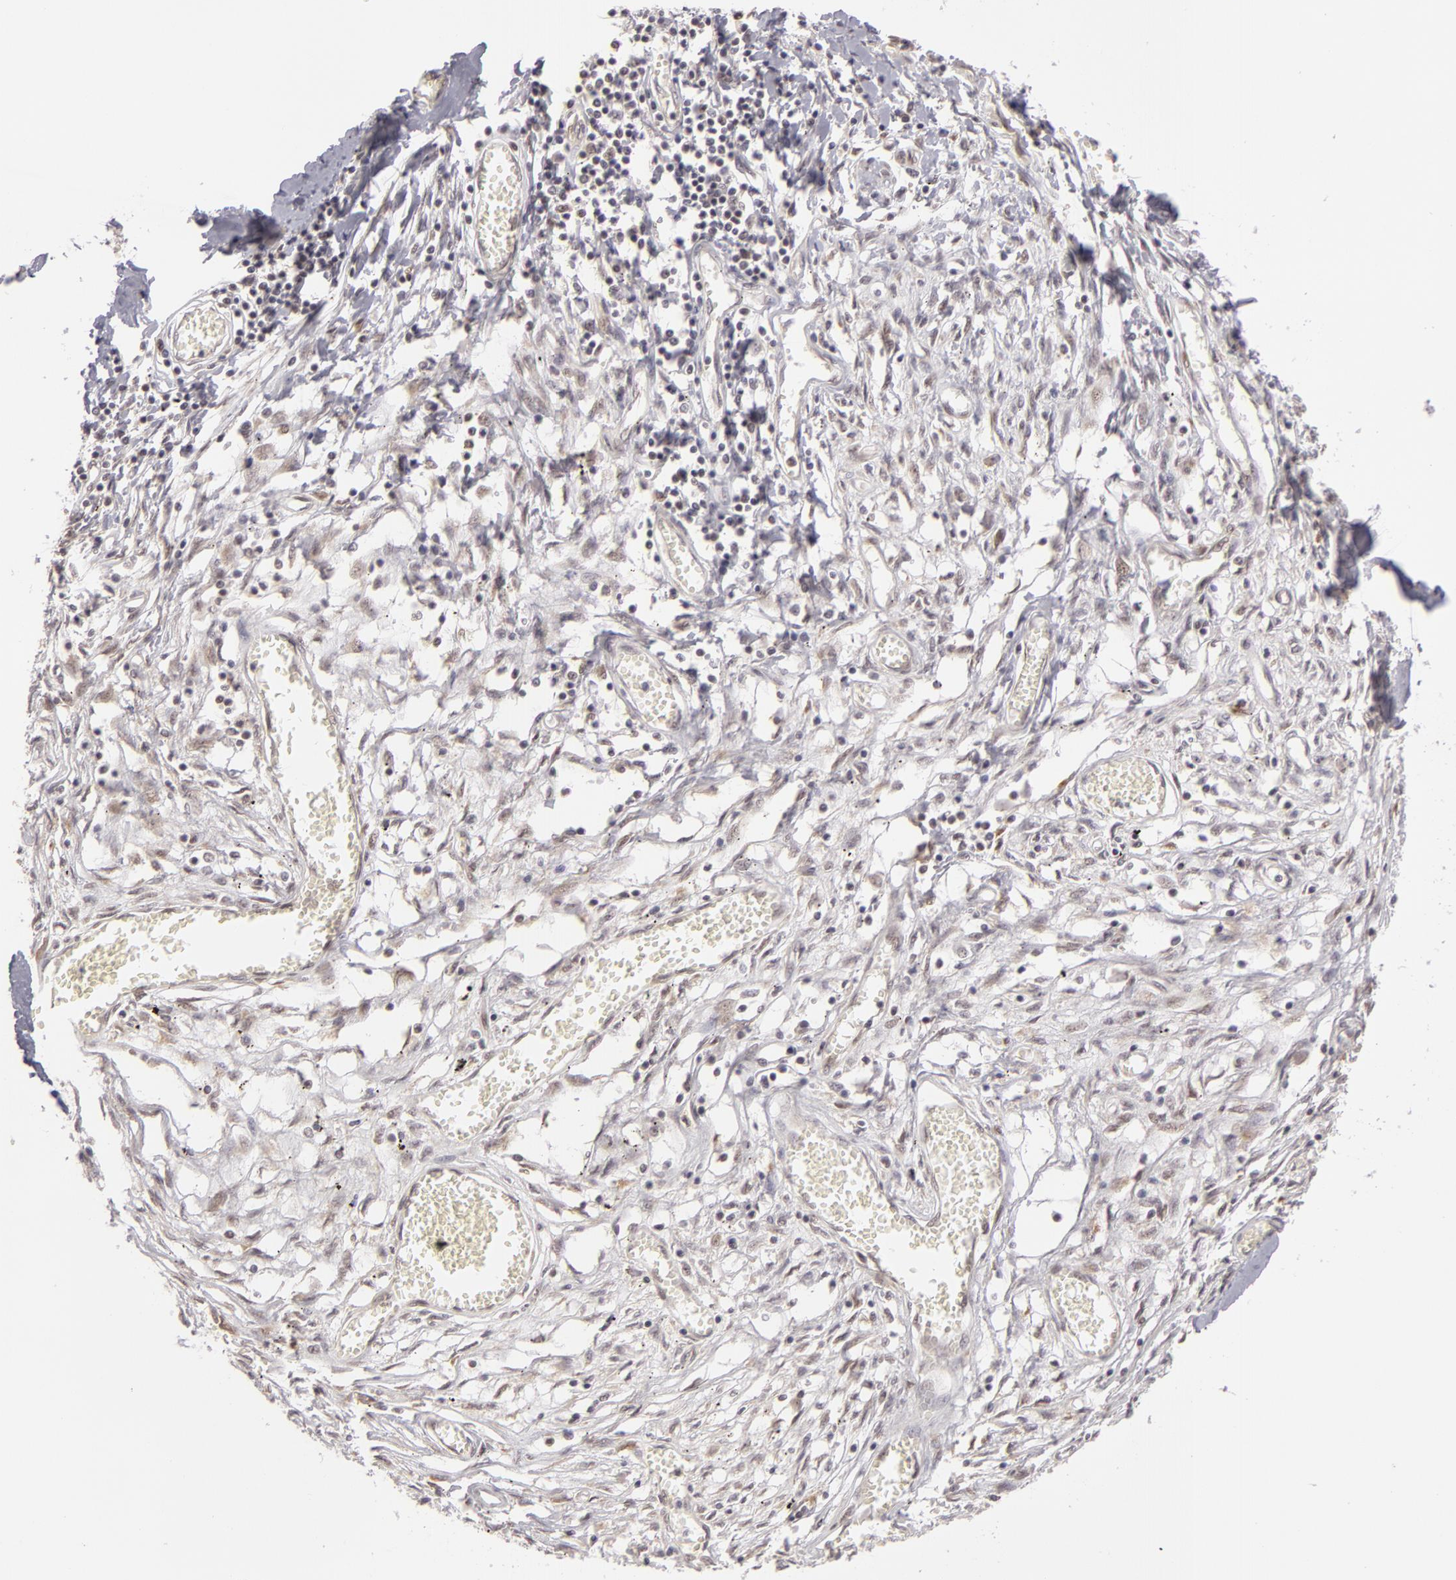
{"staining": {"intensity": "moderate", "quantity": ">75%", "location": "nuclear"}, "tissue": "adipose tissue", "cell_type": "Adipocytes", "image_type": "normal", "snomed": [{"axis": "morphology", "description": "Normal tissue, NOS"}, {"axis": "morphology", "description": "Sarcoma, NOS"}, {"axis": "topography", "description": "Skin"}, {"axis": "topography", "description": "Soft tissue"}], "caption": "Immunohistochemical staining of normal adipose tissue shows moderate nuclear protein staining in approximately >75% of adipocytes. (DAB (3,3'-diaminobenzidine) = brown stain, brightfield microscopy at high magnification).", "gene": "ZNF133", "patient": {"sex": "female", "age": 51}}